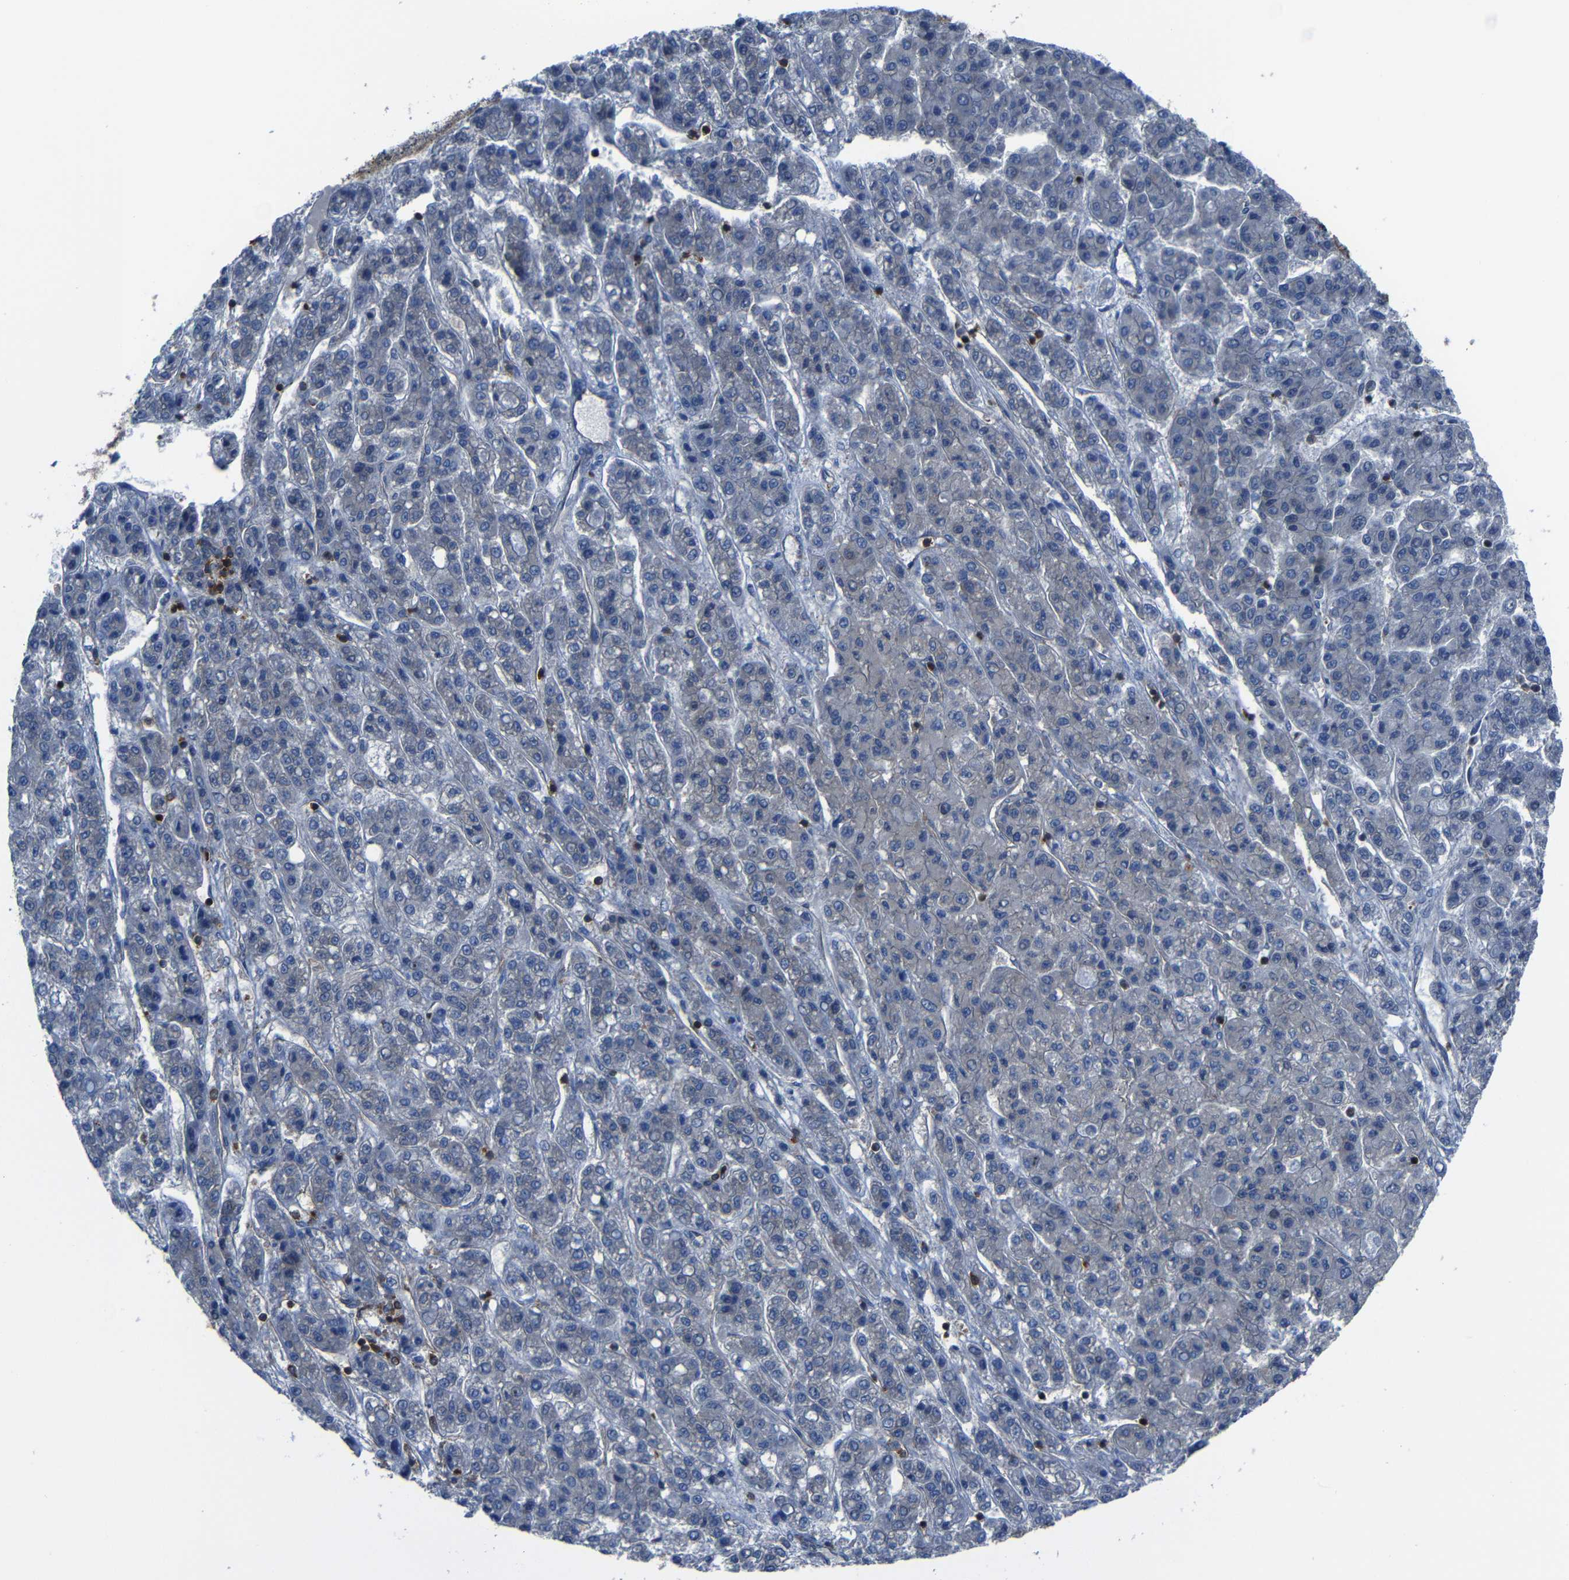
{"staining": {"intensity": "weak", "quantity": "<25%", "location": "cytoplasmic/membranous"}, "tissue": "liver cancer", "cell_type": "Tumor cells", "image_type": "cancer", "snomed": [{"axis": "morphology", "description": "Carcinoma, Hepatocellular, NOS"}, {"axis": "topography", "description": "Liver"}], "caption": "DAB immunohistochemical staining of liver hepatocellular carcinoma reveals no significant positivity in tumor cells.", "gene": "ARHGEF1", "patient": {"sex": "male", "age": 70}}